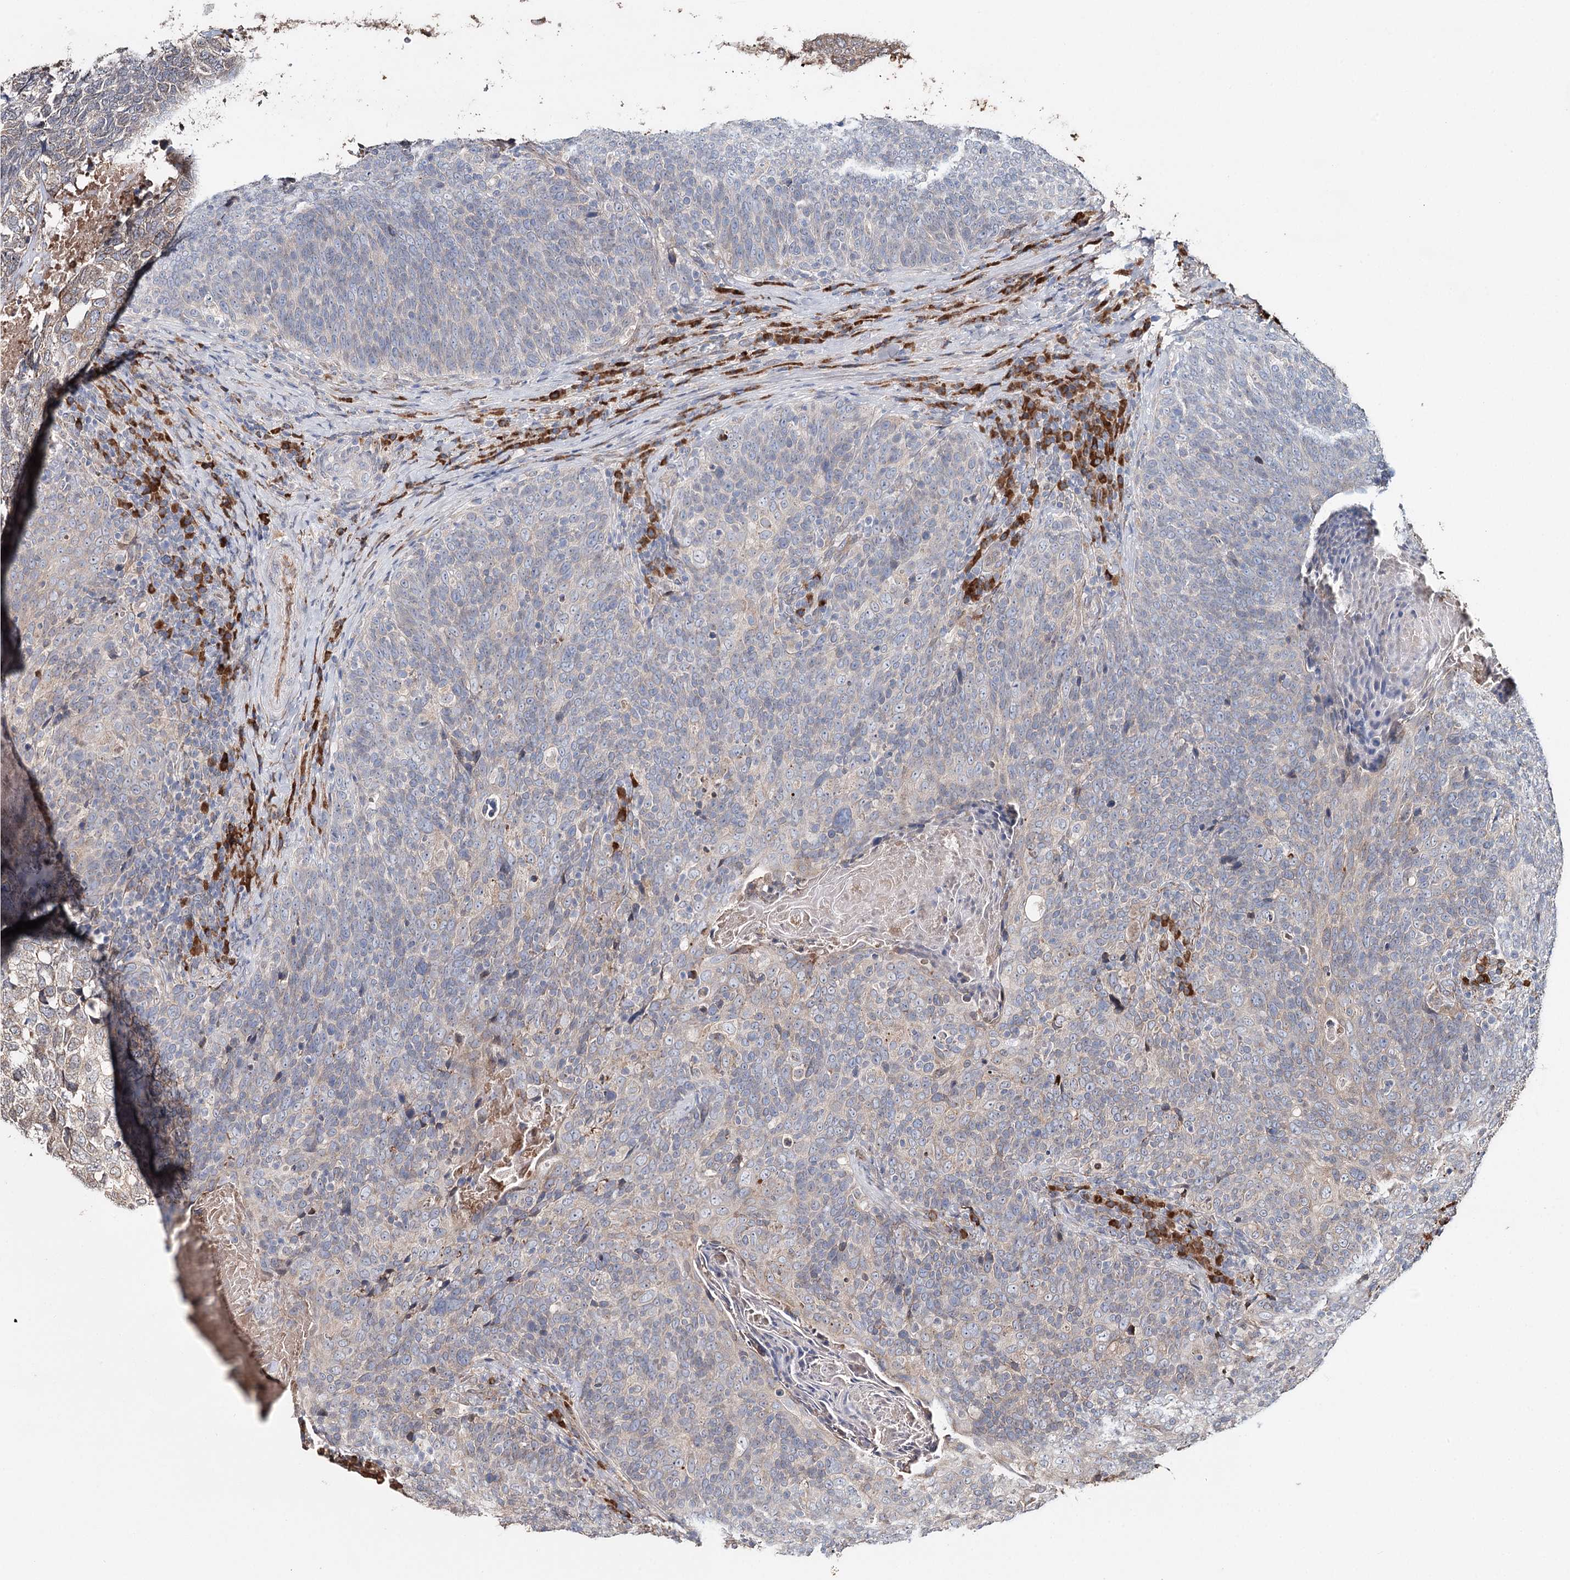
{"staining": {"intensity": "negative", "quantity": "none", "location": "none"}, "tissue": "head and neck cancer", "cell_type": "Tumor cells", "image_type": "cancer", "snomed": [{"axis": "morphology", "description": "Squamous cell carcinoma, NOS"}, {"axis": "morphology", "description": "Squamous cell carcinoma, metastatic, NOS"}, {"axis": "topography", "description": "Lymph node"}, {"axis": "topography", "description": "Head-Neck"}], "caption": "The histopathology image reveals no significant positivity in tumor cells of head and neck cancer (metastatic squamous cell carcinoma).", "gene": "SYVN1", "patient": {"sex": "male", "age": 62}}